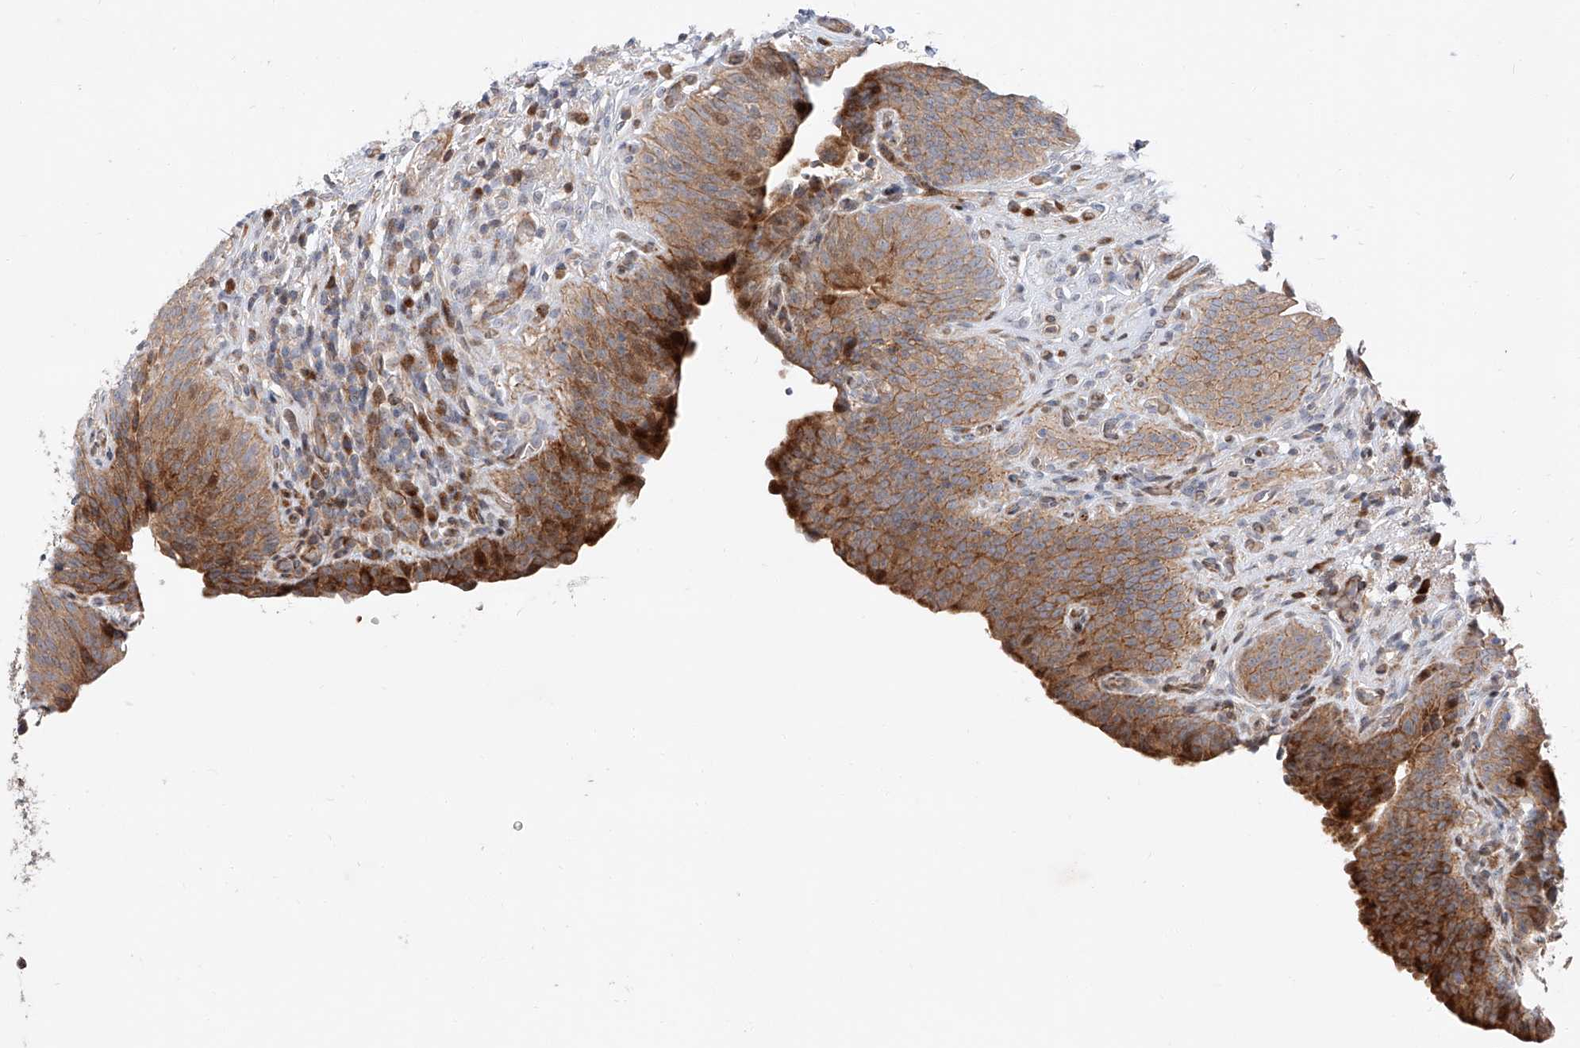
{"staining": {"intensity": "strong", "quantity": "25%-75%", "location": "cytoplasmic/membranous"}, "tissue": "urinary bladder", "cell_type": "Urothelial cells", "image_type": "normal", "snomed": [{"axis": "morphology", "description": "Normal tissue, NOS"}, {"axis": "topography", "description": "Urinary bladder"}], "caption": "The immunohistochemical stain shows strong cytoplasmic/membranous positivity in urothelial cells of unremarkable urinary bladder. (DAB (3,3'-diaminobenzidine) IHC, brown staining for protein, blue staining for nuclei).", "gene": "USF3", "patient": {"sex": "male", "age": 83}}